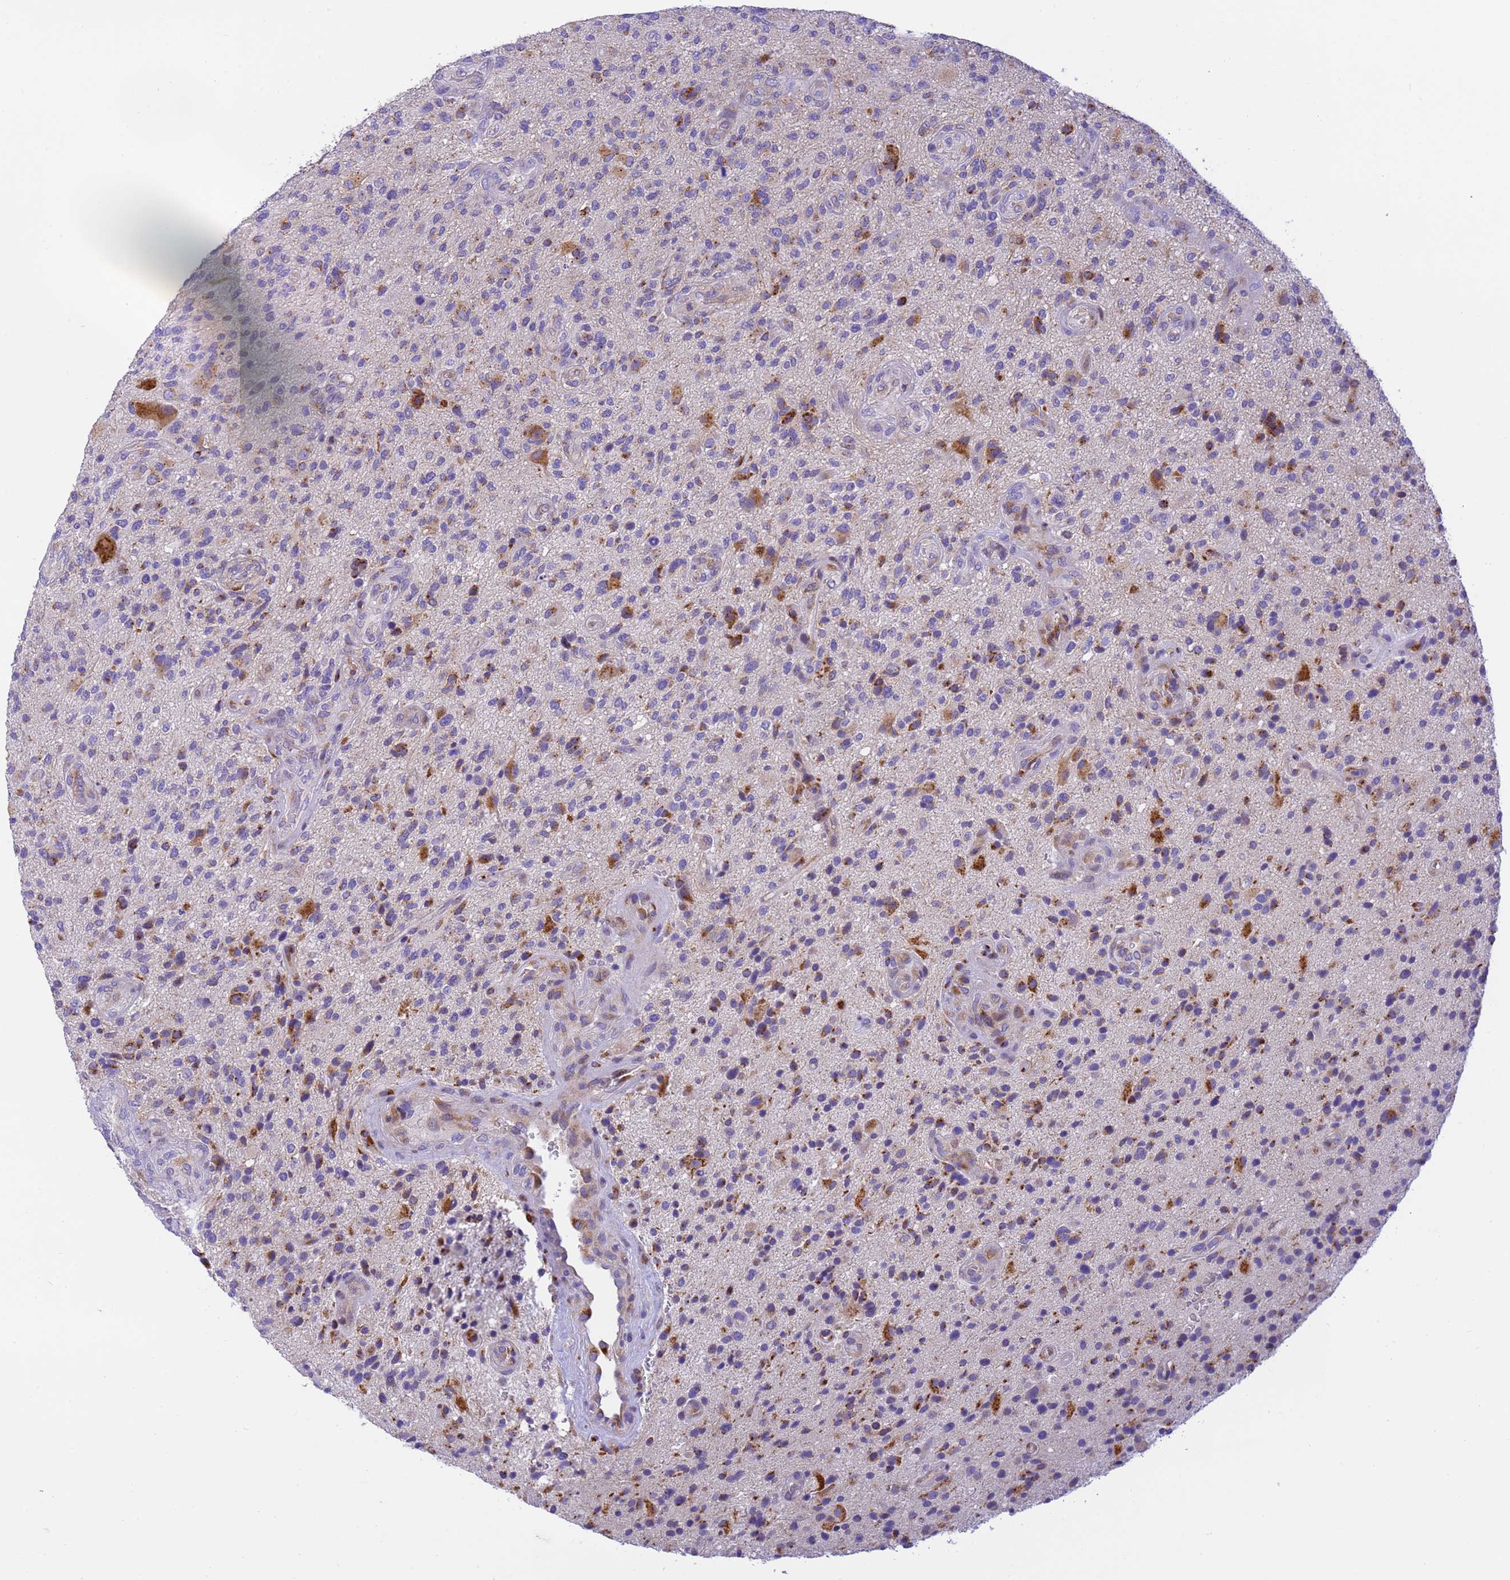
{"staining": {"intensity": "strong", "quantity": "<25%", "location": "cytoplasmic/membranous"}, "tissue": "glioma", "cell_type": "Tumor cells", "image_type": "cancer", "snomed": [{"axis": "morphology", "description": "Glioma, malignant, High grade"}, {"axis": "topography", "description": "Brain"}], "caption": "This image shows IHC staining of human glioma, with medium strong cytoplasmic/membranous expression in about <25% of tumor cells.", "gene": "RHBDD3", "patient": {"sex": "male", "age": 47}}